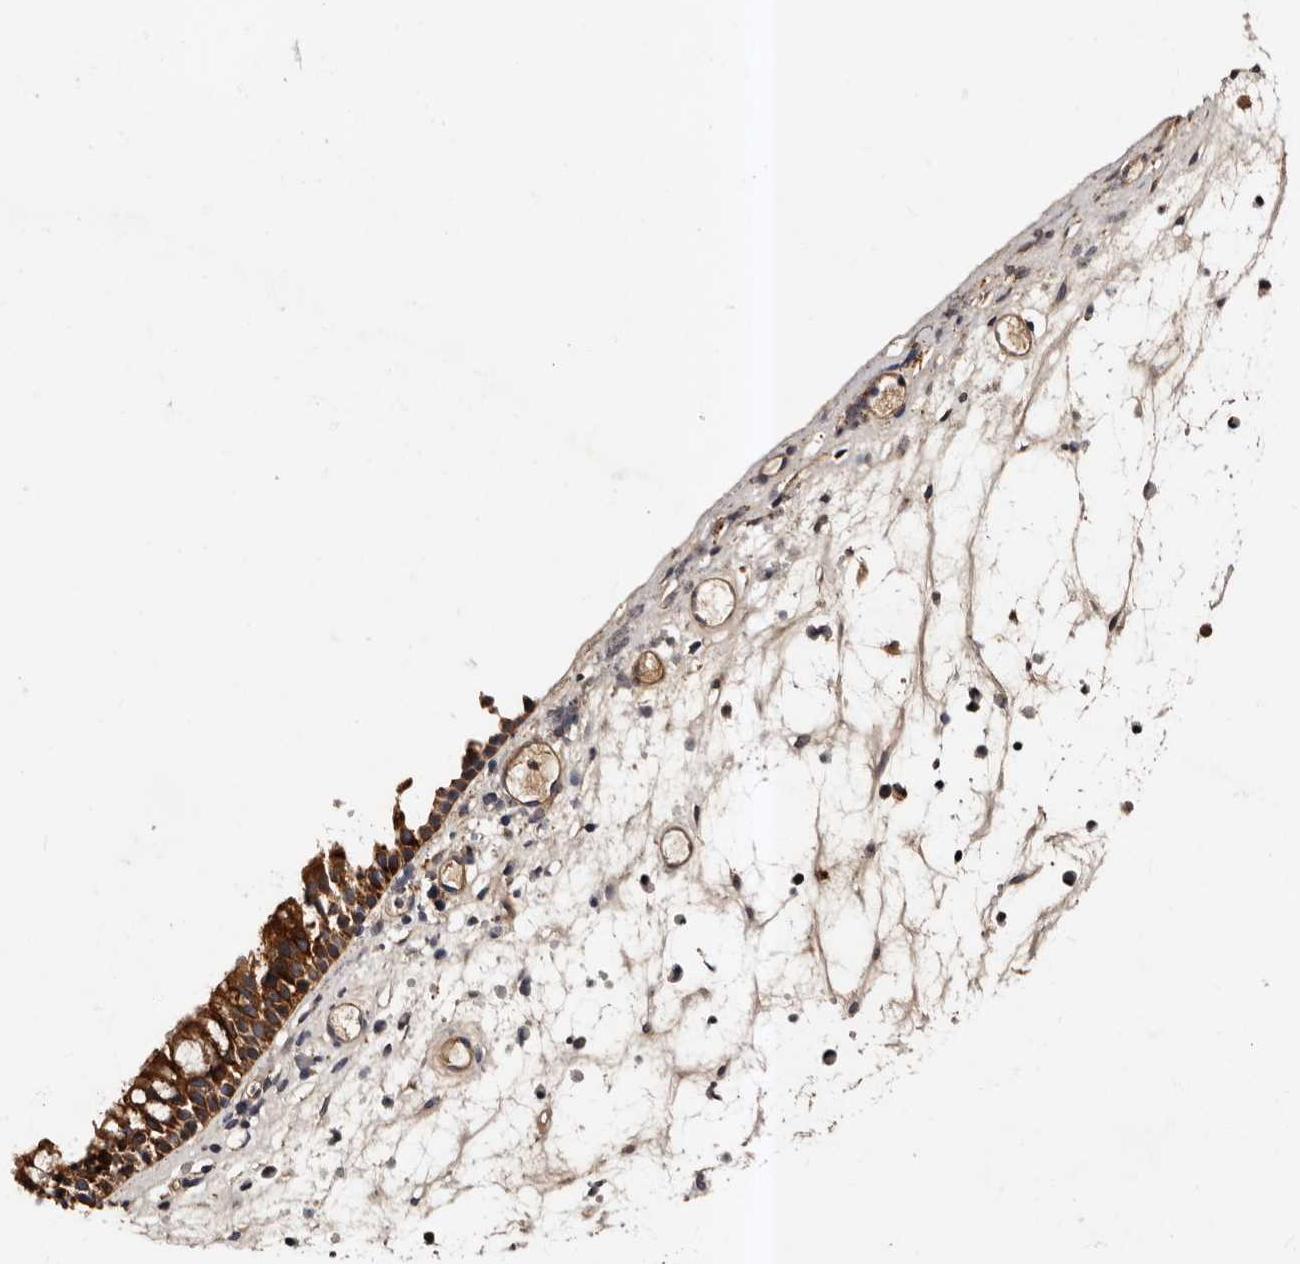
{"staining": {"intensity": "strong", "quantity": "25%-75%", "location": "cytoplasmic/membranous"}, "tissue": "nasopharynx", "cell_type": "Respiratory epithelial cells", "image_type": "normal", "snomed": [{"axis": "morphology", "description": "Normal tissue, NOS"}, {"axis": "morphology", "description": "Inflammation, NOS"}, {"axis": "morphology", "description": "Malignant melanoma, Metastatic site"}, {"axis": "topography", "description": "Nasopharynx"}], "caption": "High-power microscopy captured an IHC photomicrograph of benign nasopharynx, revealing strong cytoplasmic/membranous positivity in about 25%-75% of respiratory epithelial cells.", "gene": "ADCK5", "patient": {"sex": "male", "age": 70}}